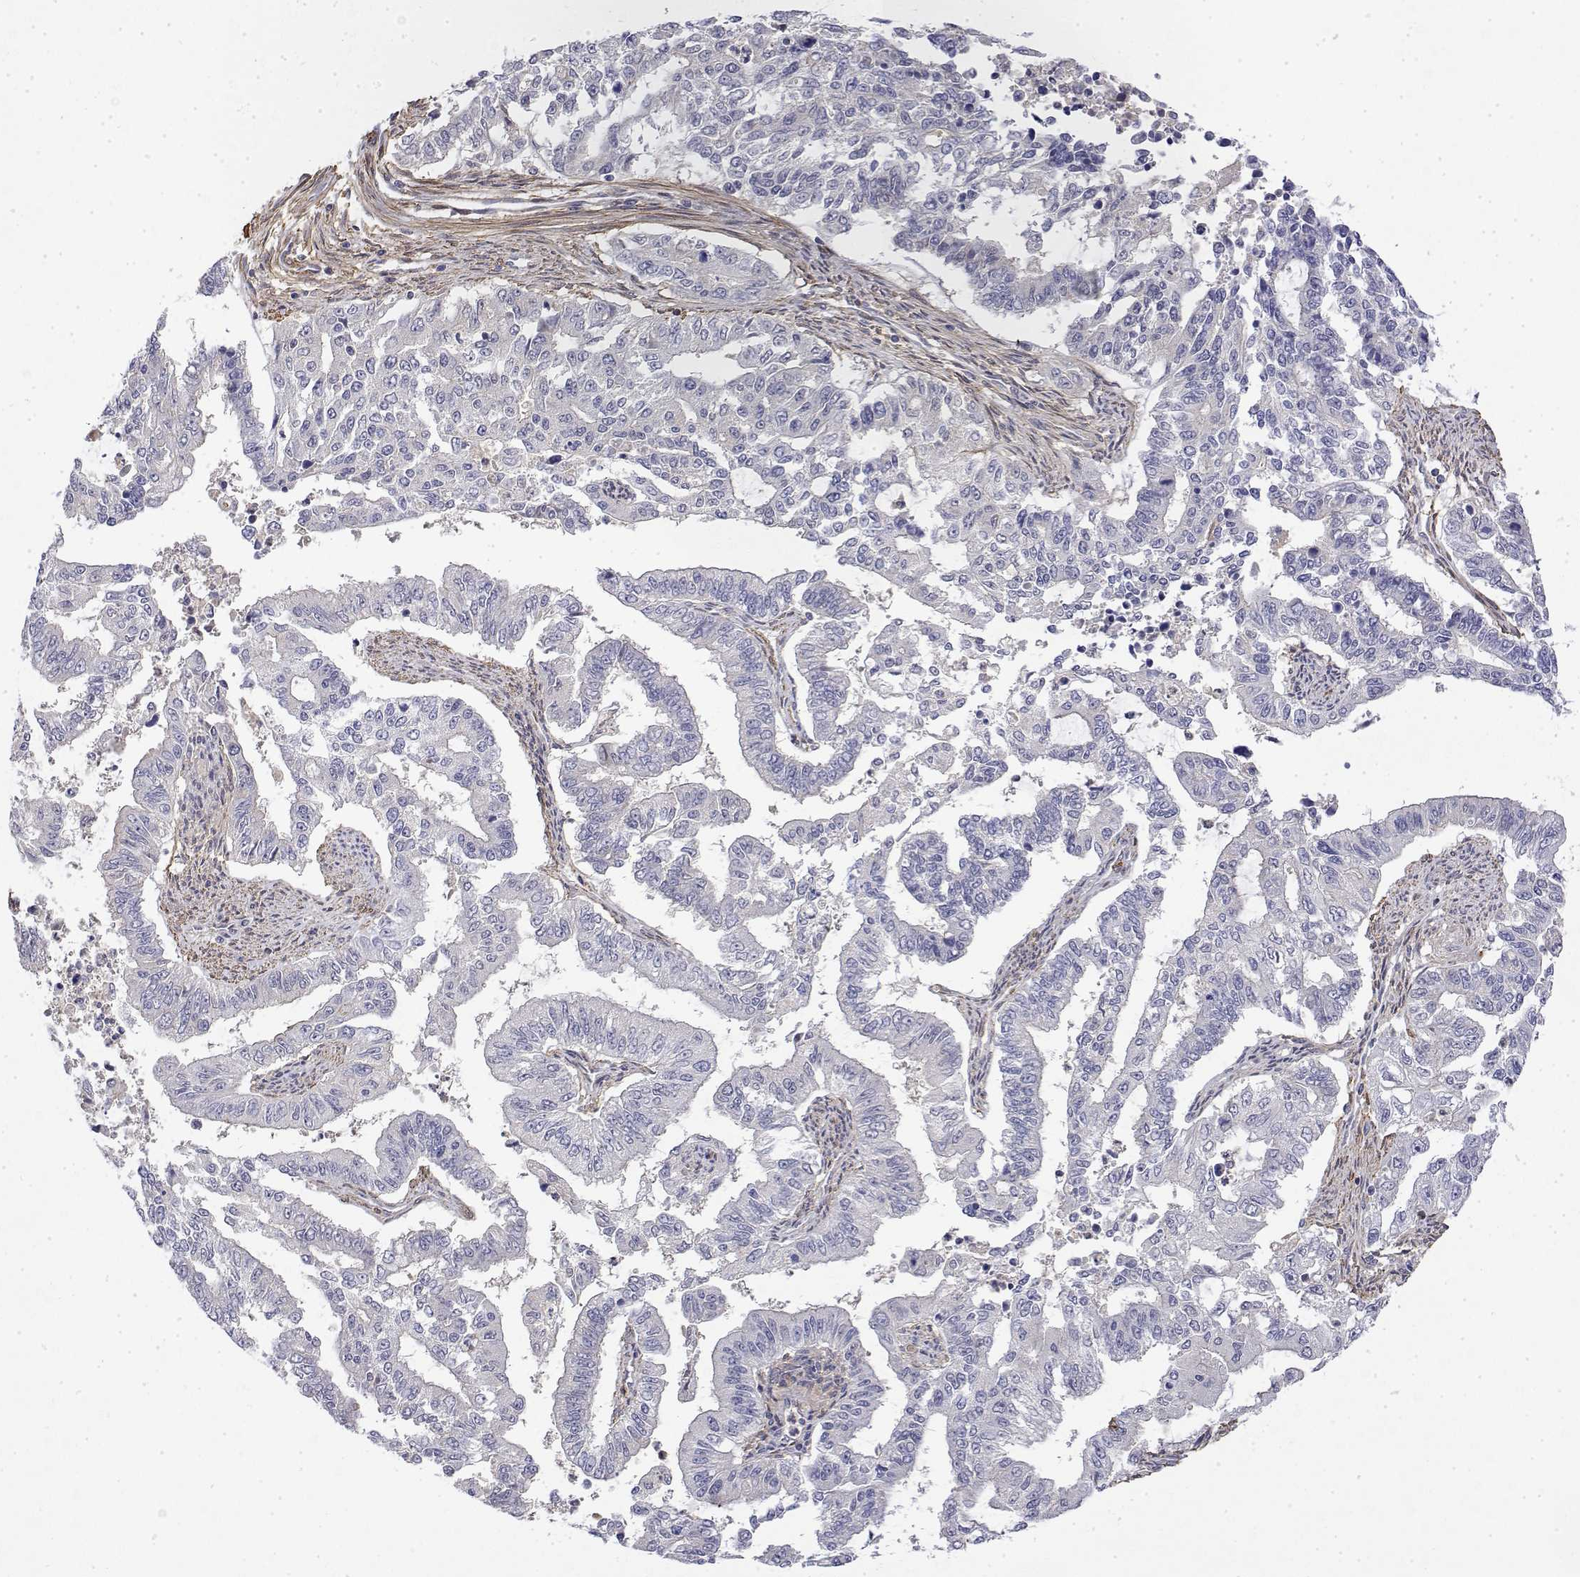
{"staining": {"intensity": "negative", "quantity": "none", "location": "none"}, "tissue": "endometrial cancer", "cell_type": "Tumor cells", "image_type": "cancer", "snomed": [{"axis": "morphology", "description": "Adenocarcinoma, NOS"}, {"axis": "topography", "description": "Uterus"}], "caption": "Image shows no protein expression in tumor cells of endometrial adenocarcinoma tissue.", "gene": "SOWAHD", "patient": {"sex": "female", "age": 59}}